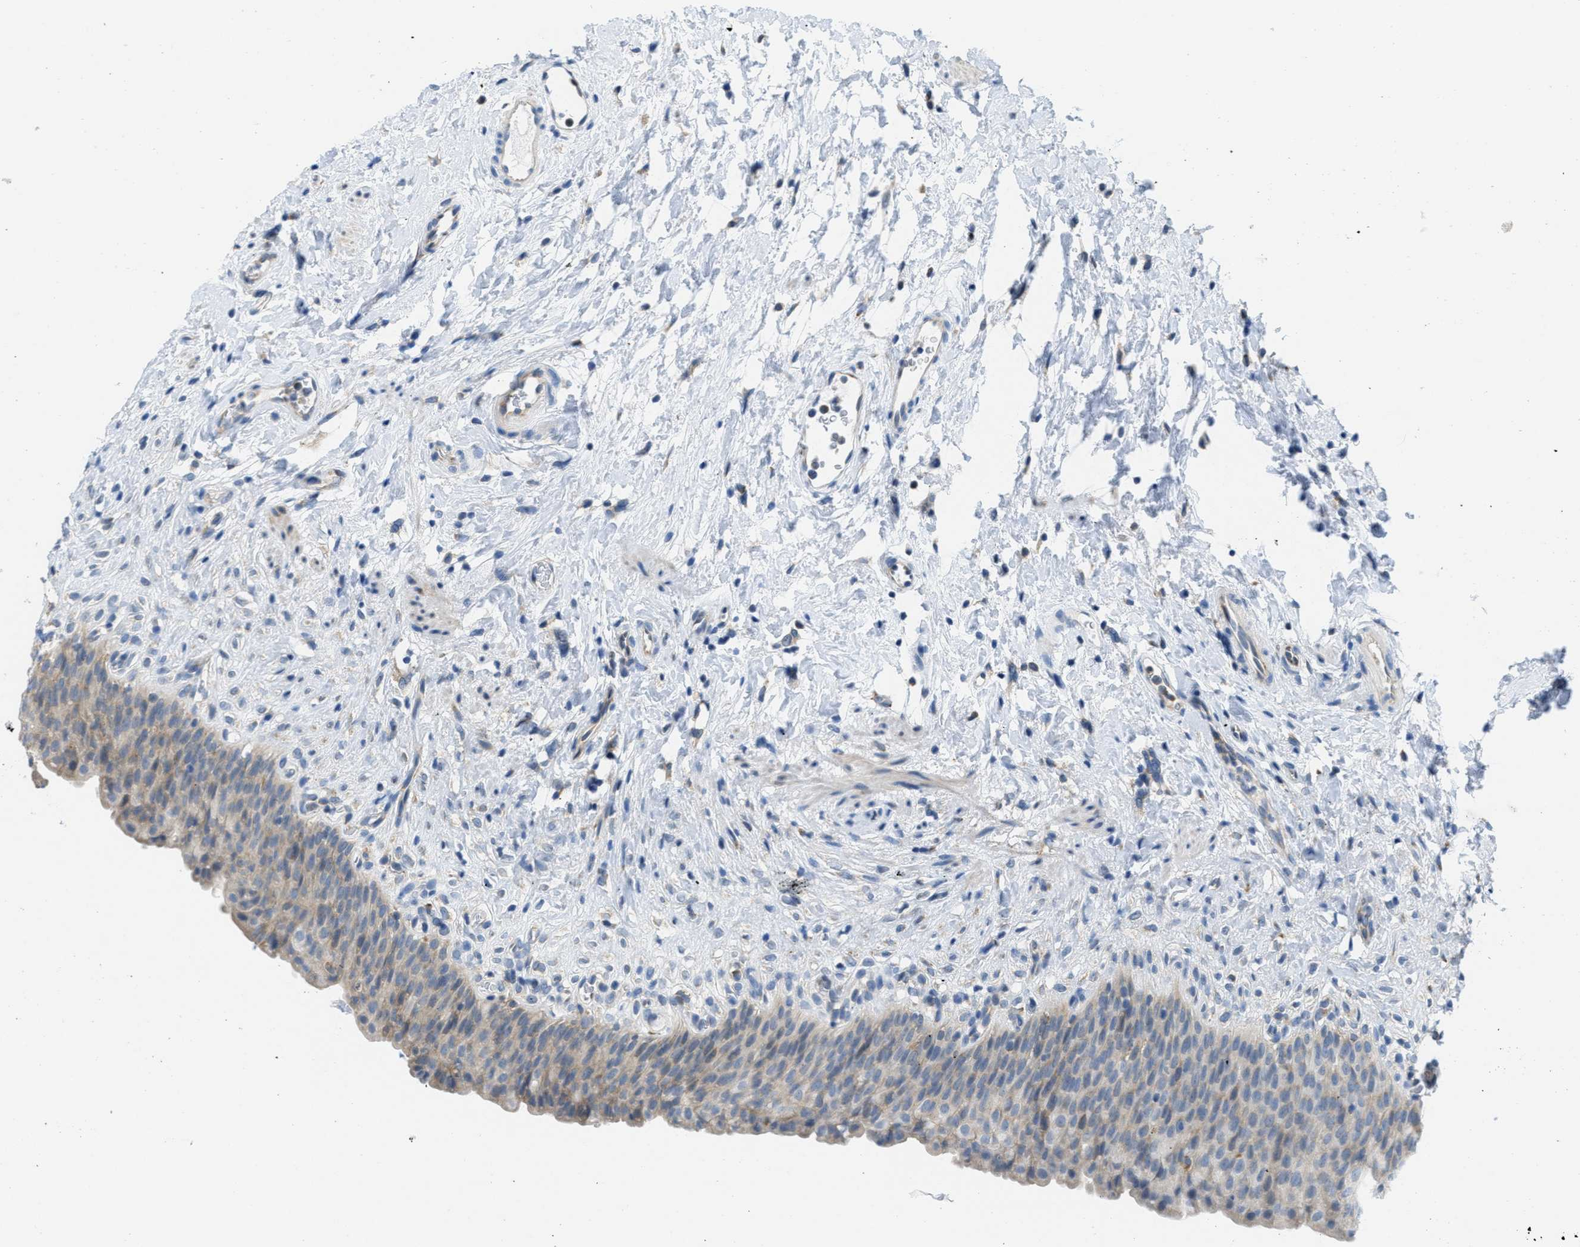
{"staining": {"intensity": "weak", "quantity": "<25%", "location": "cytoplasmic/membranous"}, "tissue": "urinary bladder", "cell_type": "Urothelial cells", "image_type": "normal", "snomed": [{"axis": "morphology", "description": "Normal tissue, NOS"}, {"axis": "topography", "description": "Urinary bladder"}], "caption": "IHC micrograph of unremarkable urinary bladder: urinary bladder stained with DAB (3,3'-diaminobenzidine) shows no significant protein positivity in urothelial cells. Brightfield microscopy of immunohistochemistry stained with DAB (brown) and hematoxylin (blue), captured at high magnification.", "gene": "PTDSS1", "patient": {"sex": "female", "age": 79}}